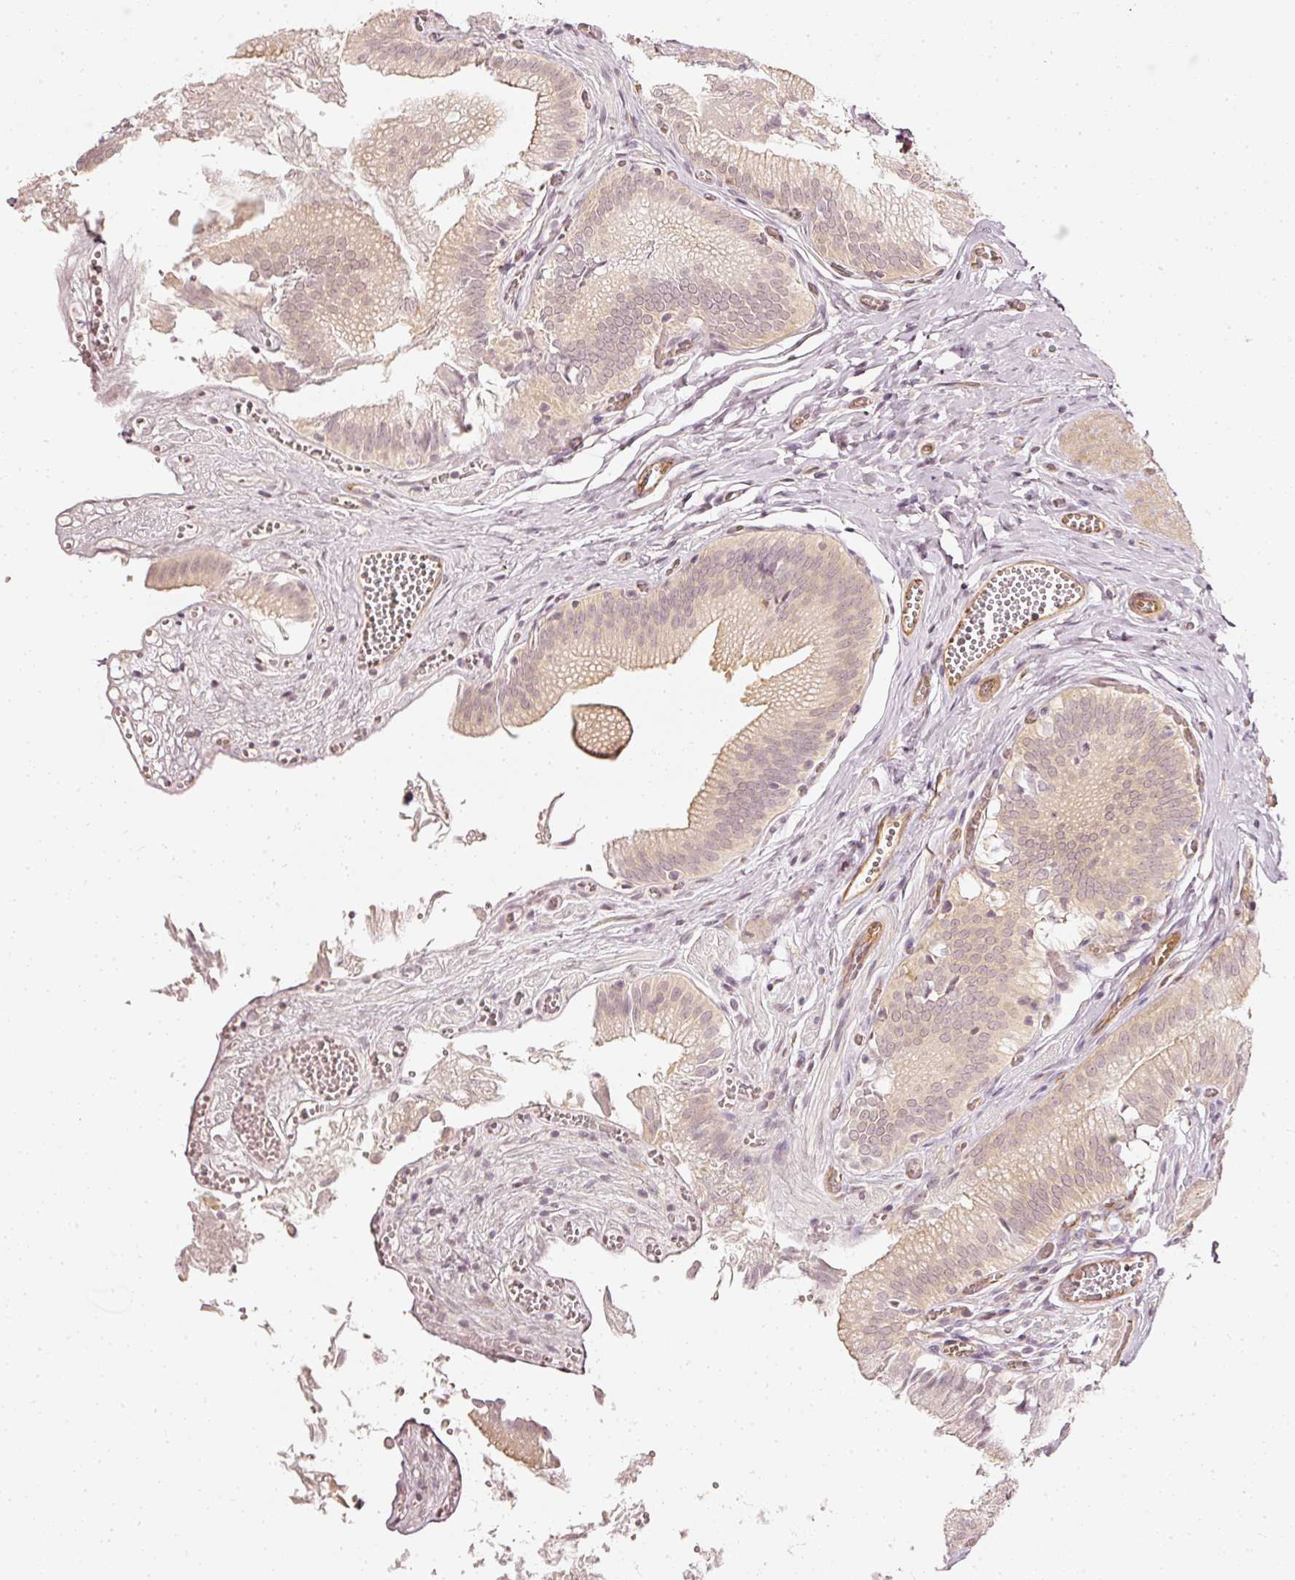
{"staining": {"intensity": "weak", "quantity": "<25%", "location": "cytoplasmic/membranous"}, "tissue": "gallbladder", "cell_type": "Glandular cells", "image_type": "normal", "snomed": [{"axis": "morphology", "description": "Normal tissue, NOS"}, {"axis": "topography", "description": "Gallbladder"}, {"axis": "topography", "description": "Peripheral nerve tissue"}], "caption": "Benign gallbladder was stained to show a protein in brown. There is no significant expression in glandular cells. Brightfield microscopy of immunohistochemistry stained with DAB (brown) and hematoxylin (blue), captured at high magnification.", "gene": "DRD2", "patient": {"sex": "male", "age": 17}}